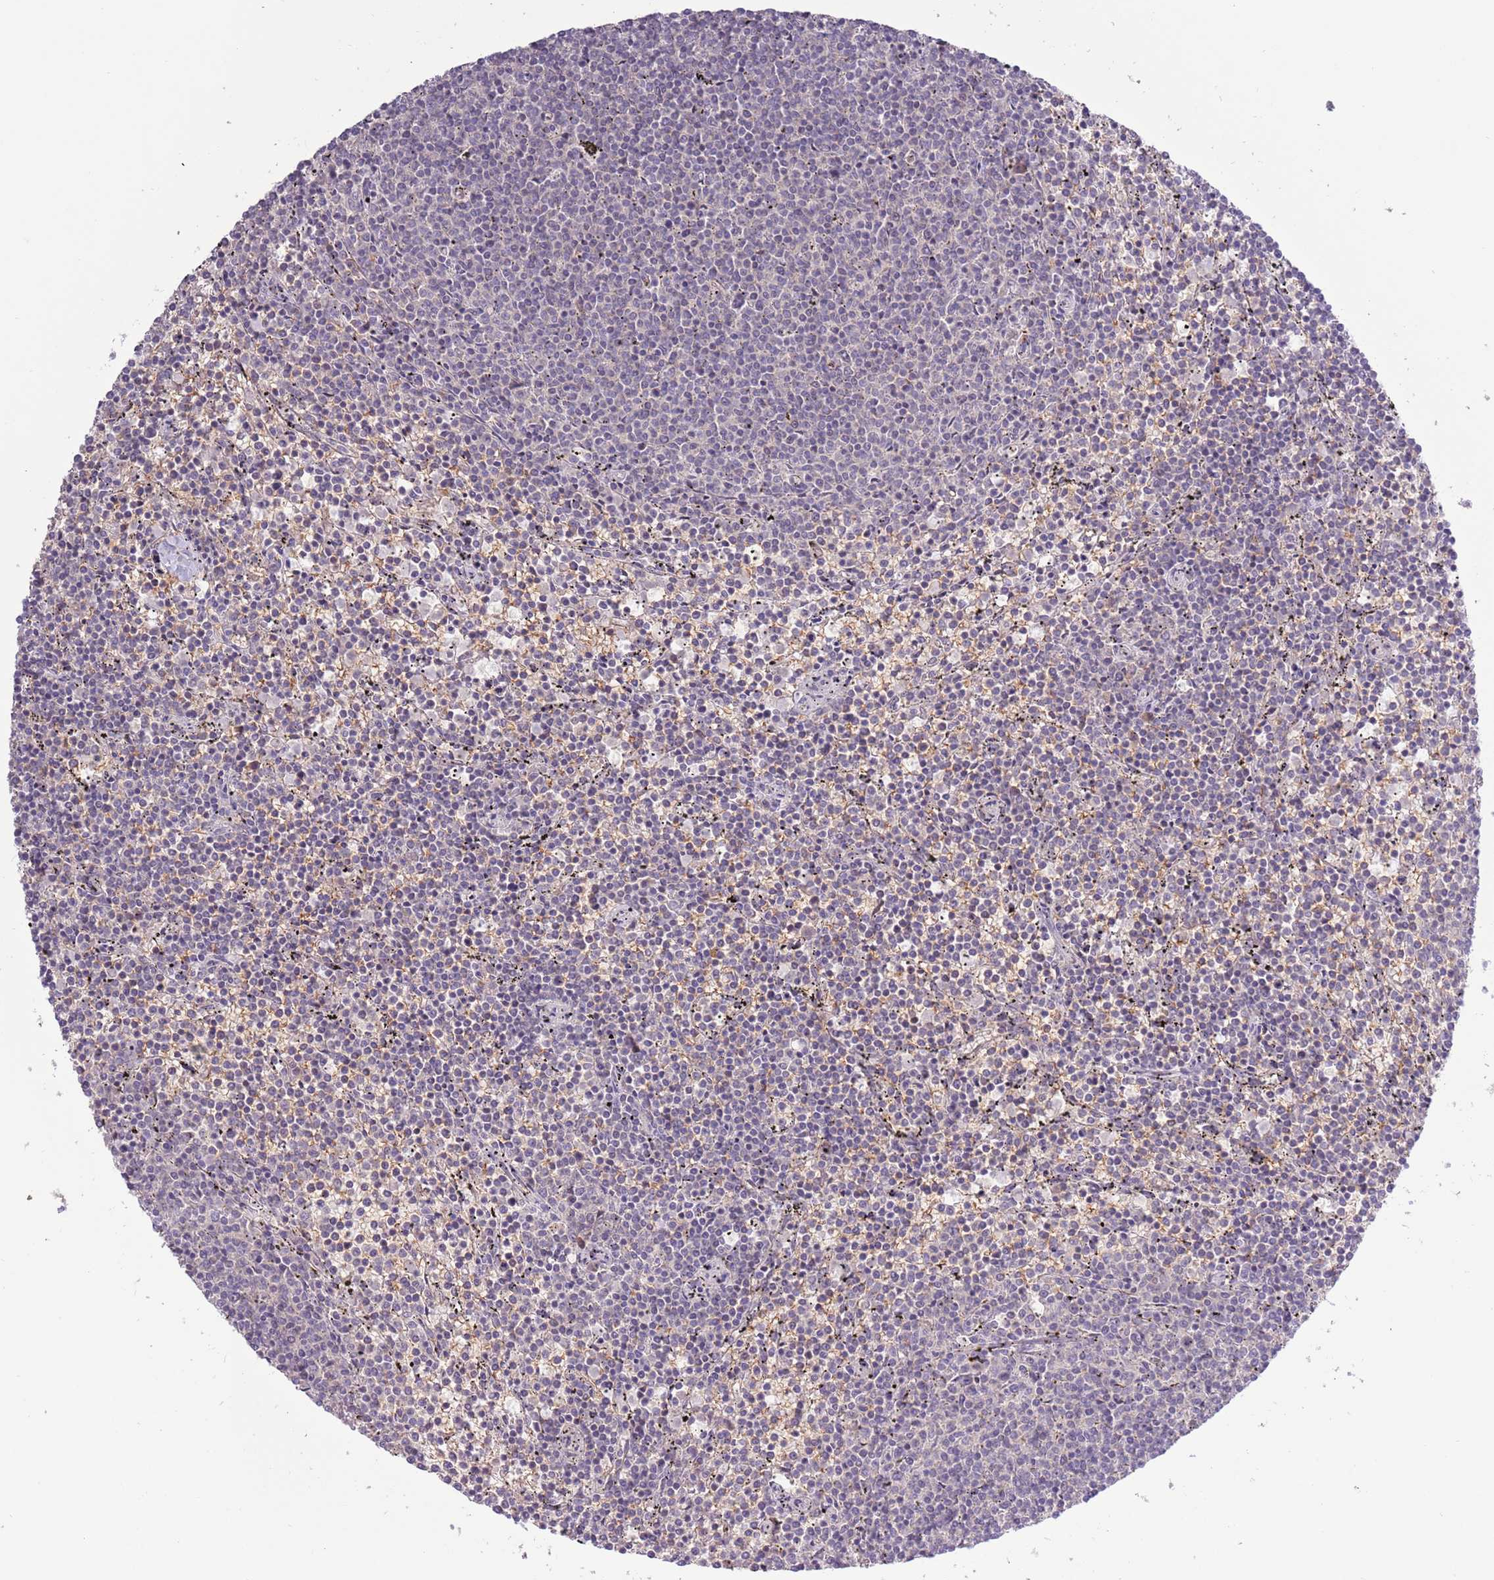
{"staining": {"intensity": "negative", "quantity": "none", "location": "none"}, "tissue": "lymphoma", "cell_type": "Tumor cells", "image_type": "cancer", "snomed": [{"axis": "morphology", "description": "Malignant lymphoma, non-Hodgkin's type, Low grade"}, {"axis": "topography", "description": "Spleen"}], "caption": "Protein analysis of lymphoma reveals no significant positivity in tumor cells. (DAB immunohistochemistry with hematoxylin counter stain).", "gene": "SHROOM3", "patient": {"sex": "female", "age": 50}}